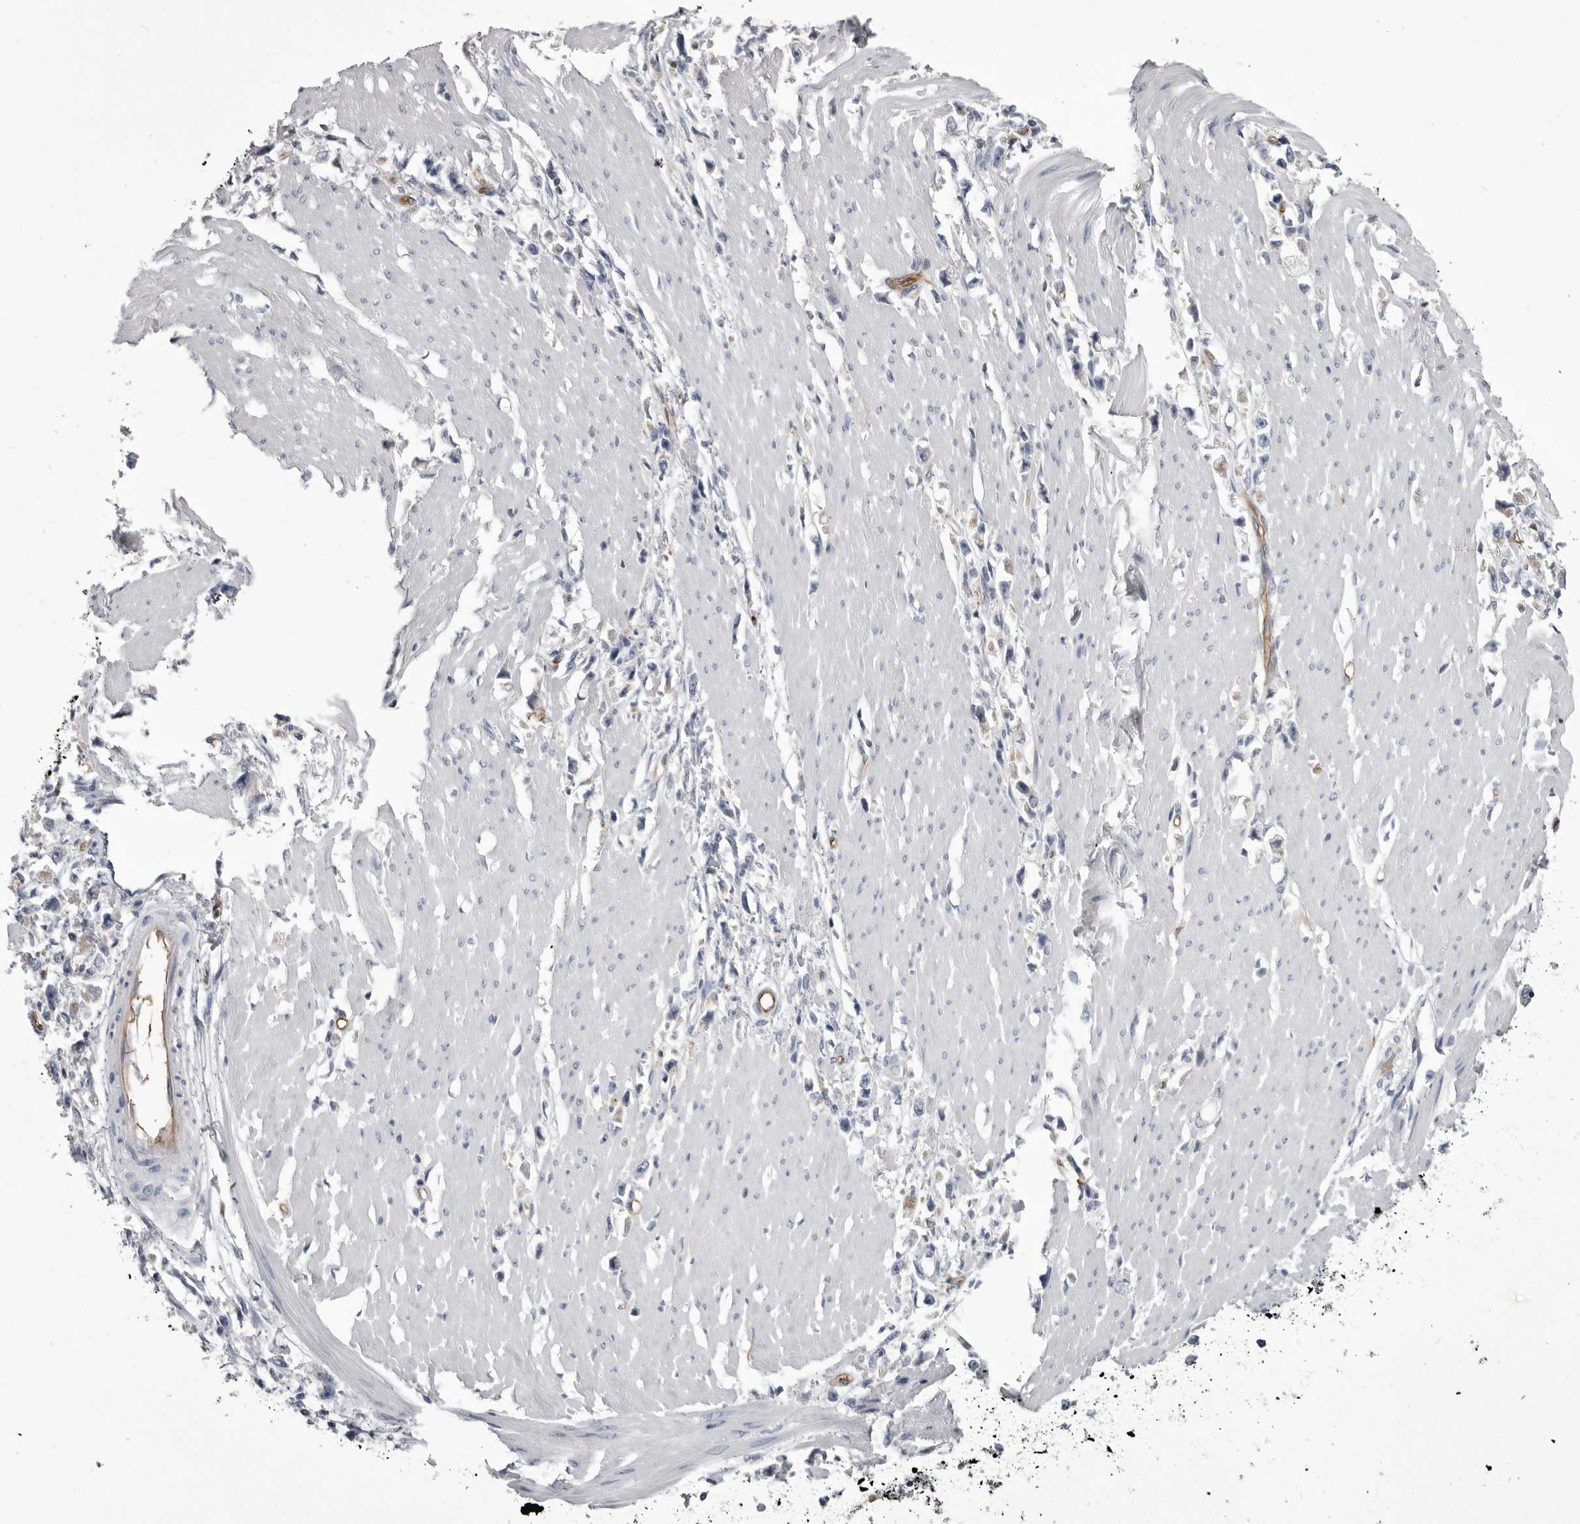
{"staining": {"intensity": "negative", "quantity": "none", "location": "none"}, "tissue": "stomach cancer", "cell_type": "Tumor cells", "image_type": "cancer", "snomed": [{"axis": "morphology", "description": "Adenocarcinoma, NOS"}, {"axis": "topography", "description": "Stomach"}], "caption": "This is an immunohistochemistry (IHC) histopathology image of human stomach cancer. There is no positivity in tumor cells.", "gene": "OPLAH", "patient": {"sex": "female", "age": 59}}